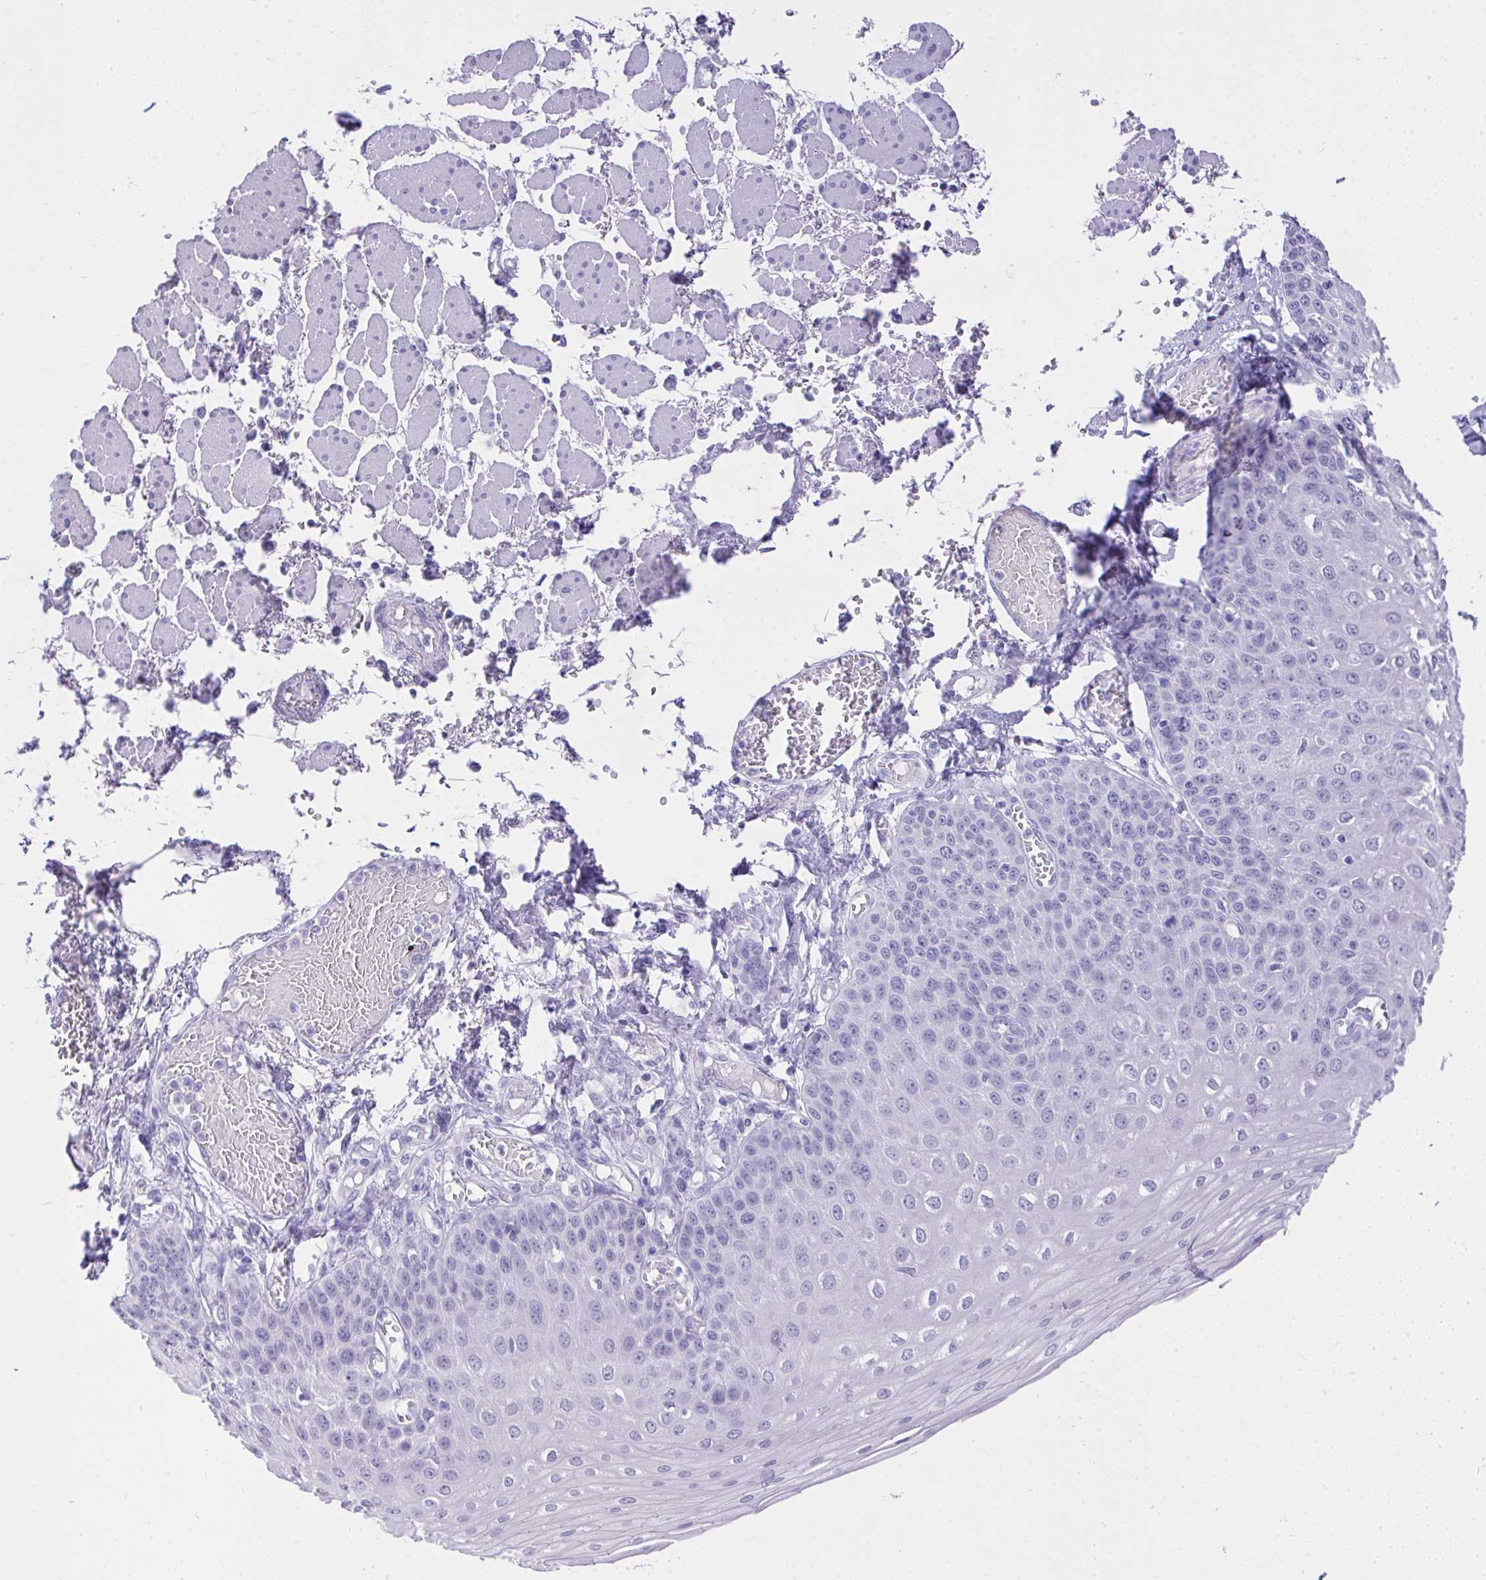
{"staining": {"intensity": "negative", "quantity": "none", "location": "none"}, "tissue": "esophagus", "cell_type": "Squamous epithelial cells", "image_type": "normal", "snomed": [{"axis": "morphology", "description": "Normal tissue, NOS"}, {"axis": "morphology", "description": "Adenocarcinoma, NOS"}, {"axis": "topography", "description": "Esophagus"}], "caption": "Esophagus was stained to show a protein in brown. There is no significant expression in squamous epithelial cells. (Brightfield microscopy of DAB (3,3'-diaminobenzidine) immunohistochemistry at high magnification).", "gene": "MS4A12", "patient": {"sex": "male", "age": 81}}